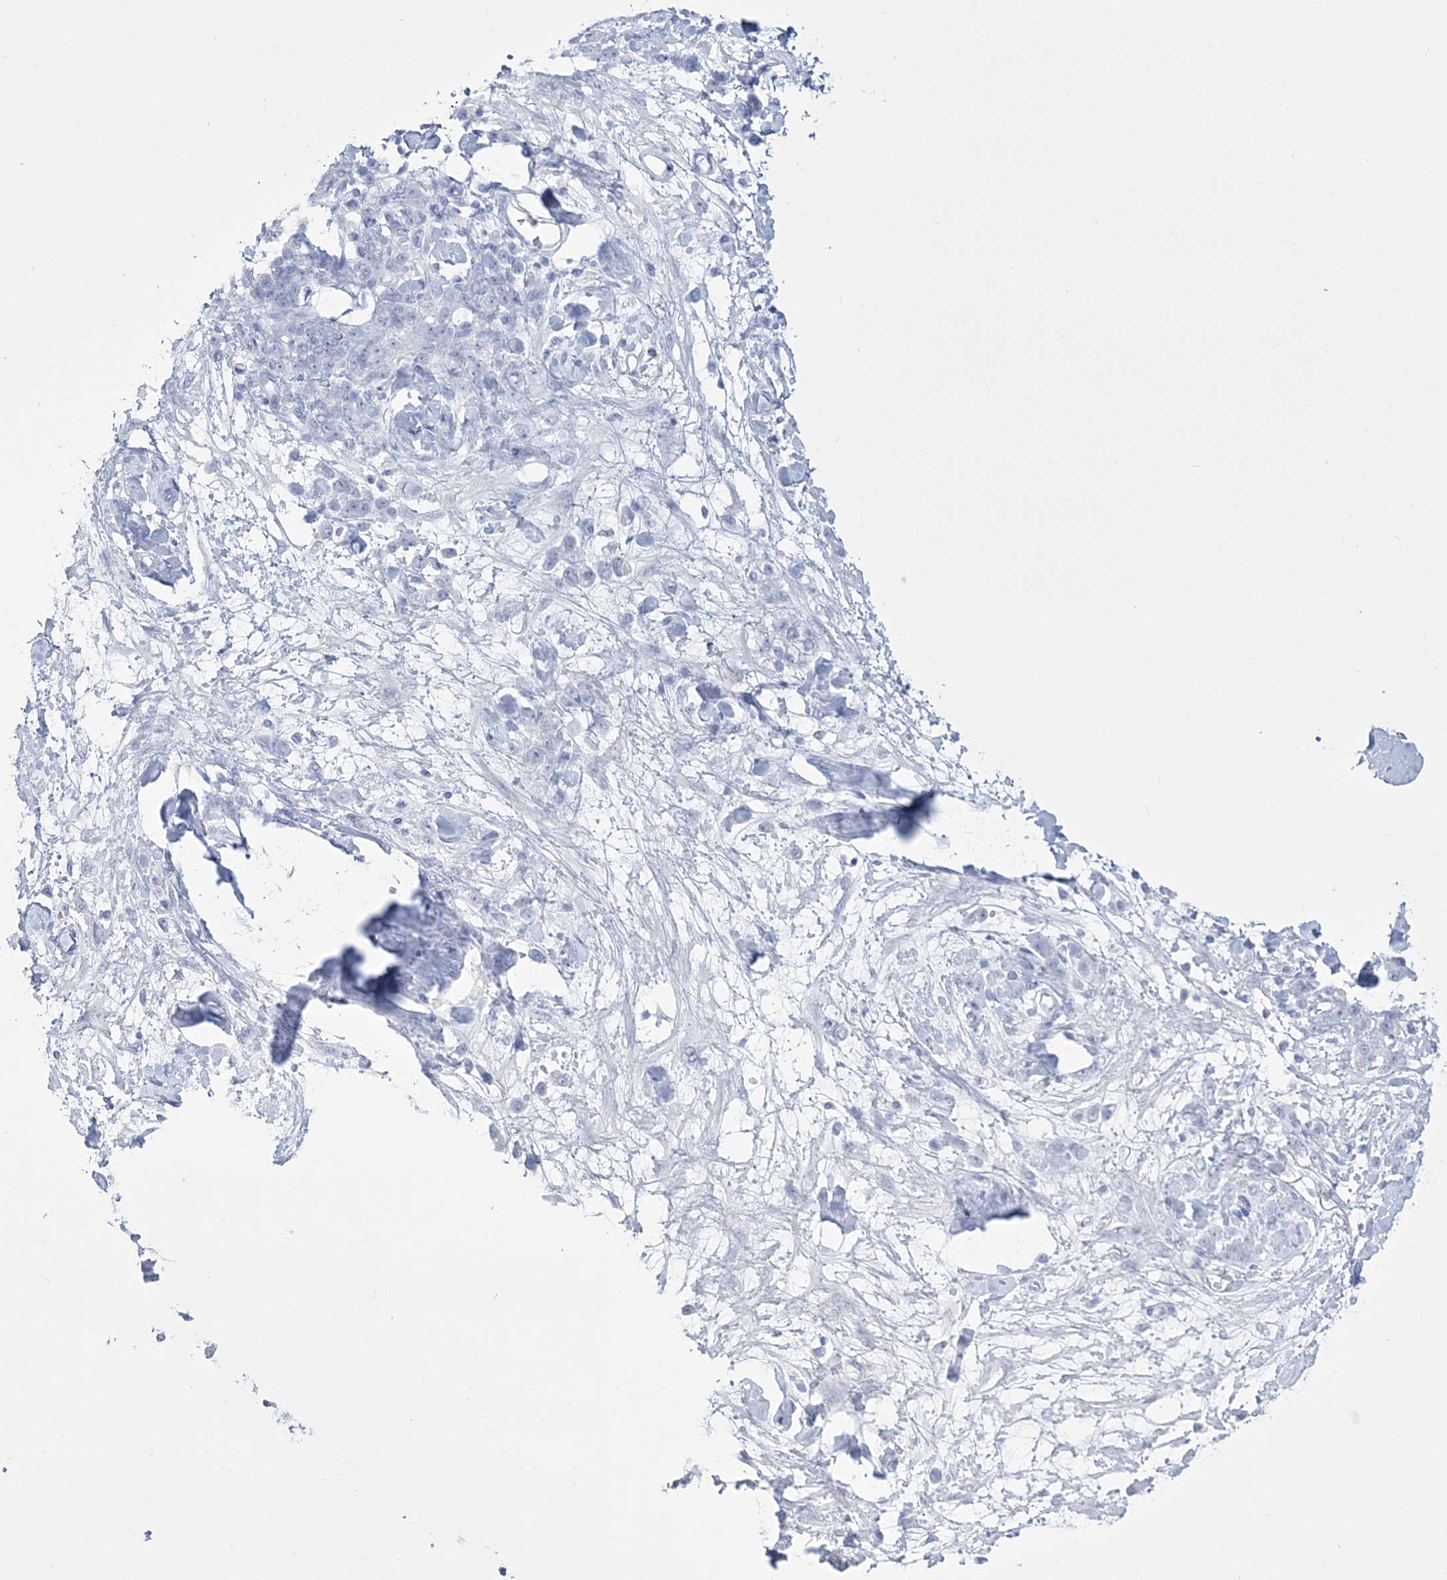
{"staining": {"intensity": "negative", "quantity": "none", "location": "none"}, "tissue": "stomach cancer", "cell_type": "Tumor cells", "image_type": "cancer", "snomed": [{"axis": "morphology", "description": "Normal tissue, NOS"}, {"axis": "morphology", "description": "Adenocarcinoma, NOS"}, {"axis": "topography", "description": "Stomach"}], "caption": "A high-resolution histopathology image shows immunohistochemistry staining of stomach cancer, which shows no significant staining in tumor cells. (Stains: DAB (3,3'-diaminobenzidine) immunohistochemistry (IHC) with hematoxylin counter stain, Microscopy: brightfield microscopy at high magnification).", "gene": "RBP2", "patient": {"sex": "male", "age": 82}}